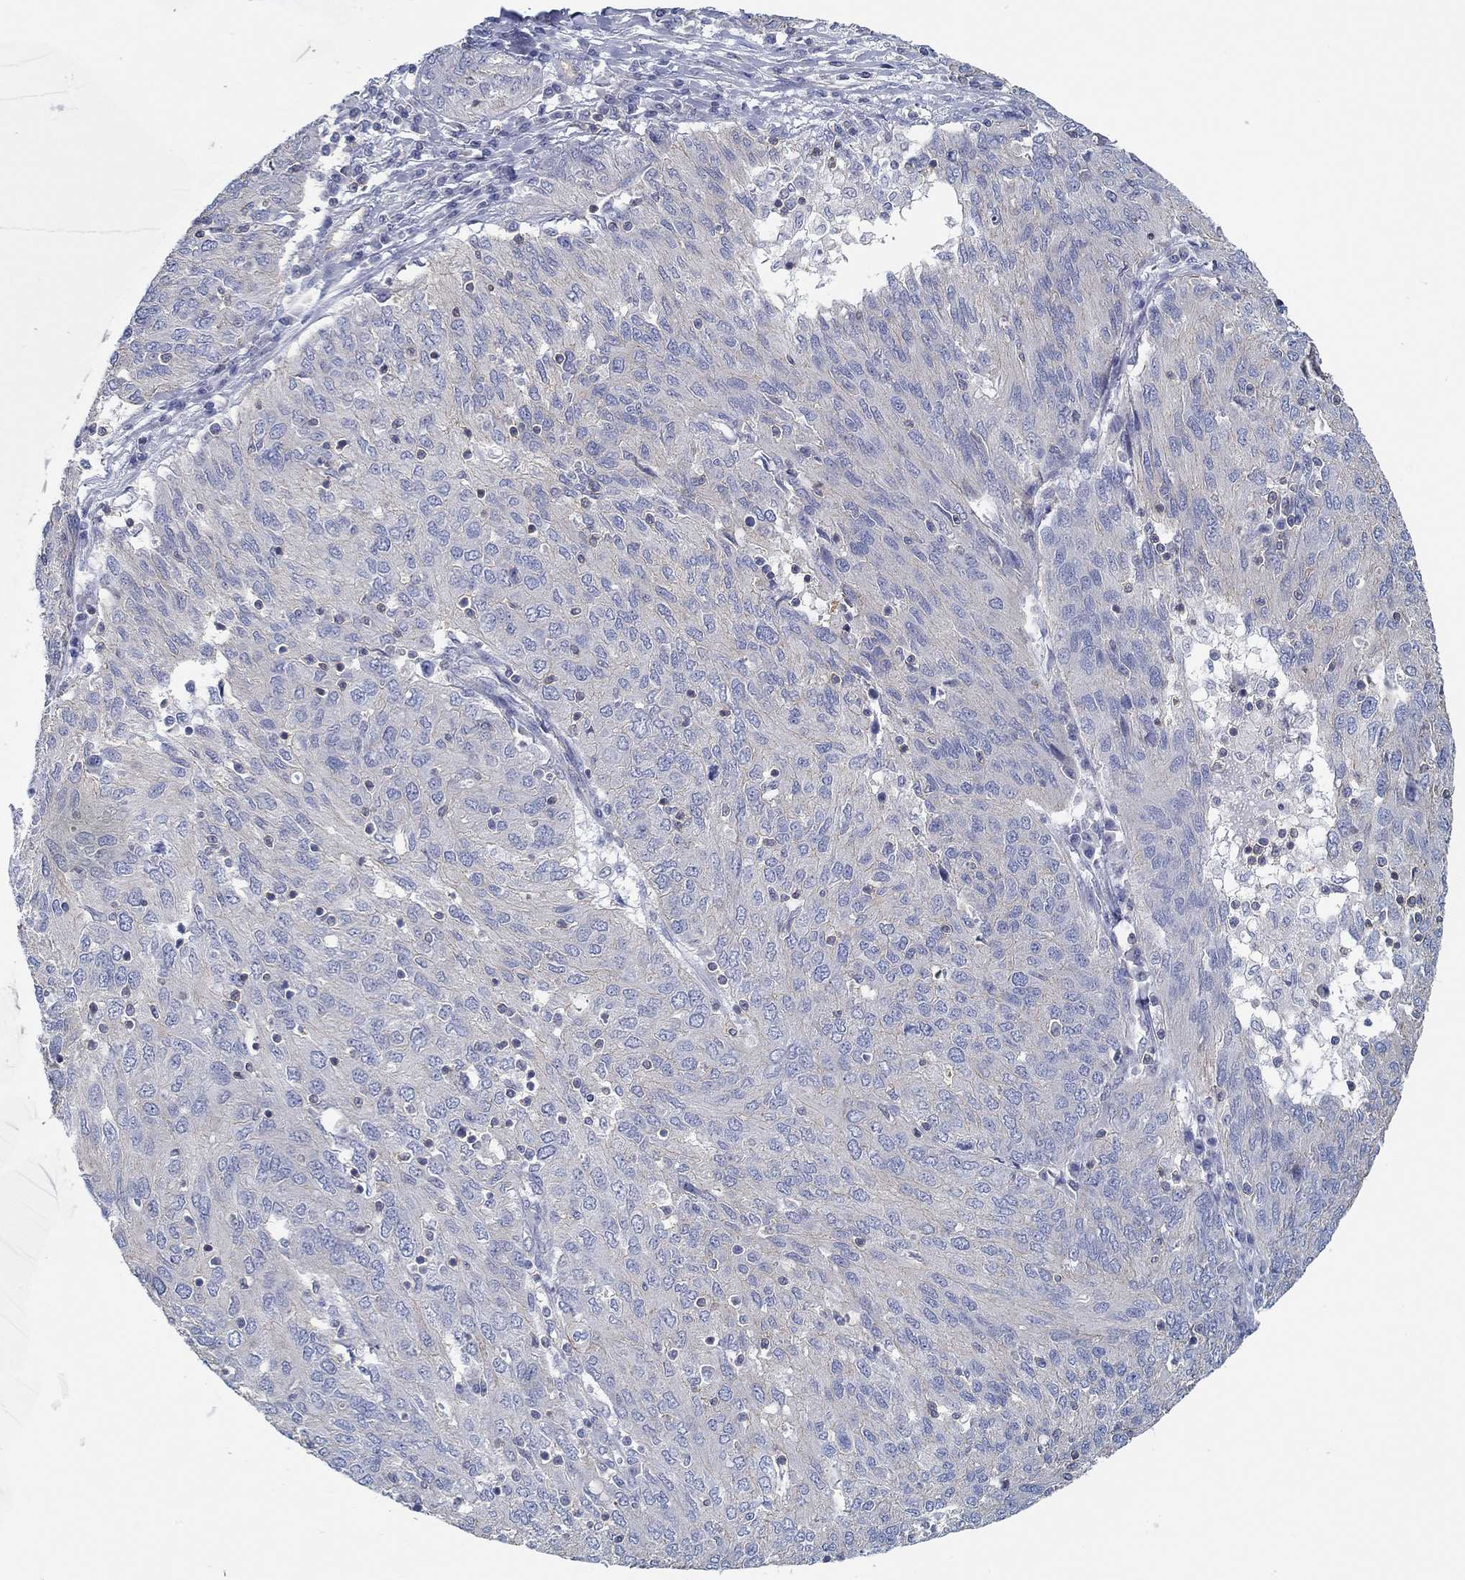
{"staining": {"intensity": "negative", "quantity": "none", "location": "none"}, "tissue": "ovarian cancer", "cell_type": "Tumor cells", "image_type": "cancer", "snomed": [{"axis": "morphology", "description": "Carcinoma, endometroid"}, {"axis": "topography", "description": "Ovary"}], "caption": "A photomicrograph of ovarian cancer (endometroid carcinoma) stained for a protein reveals no brown staining in tumor cells.", "gene": "BBOF1", "patient": {"sex": "female", "age": 50}}